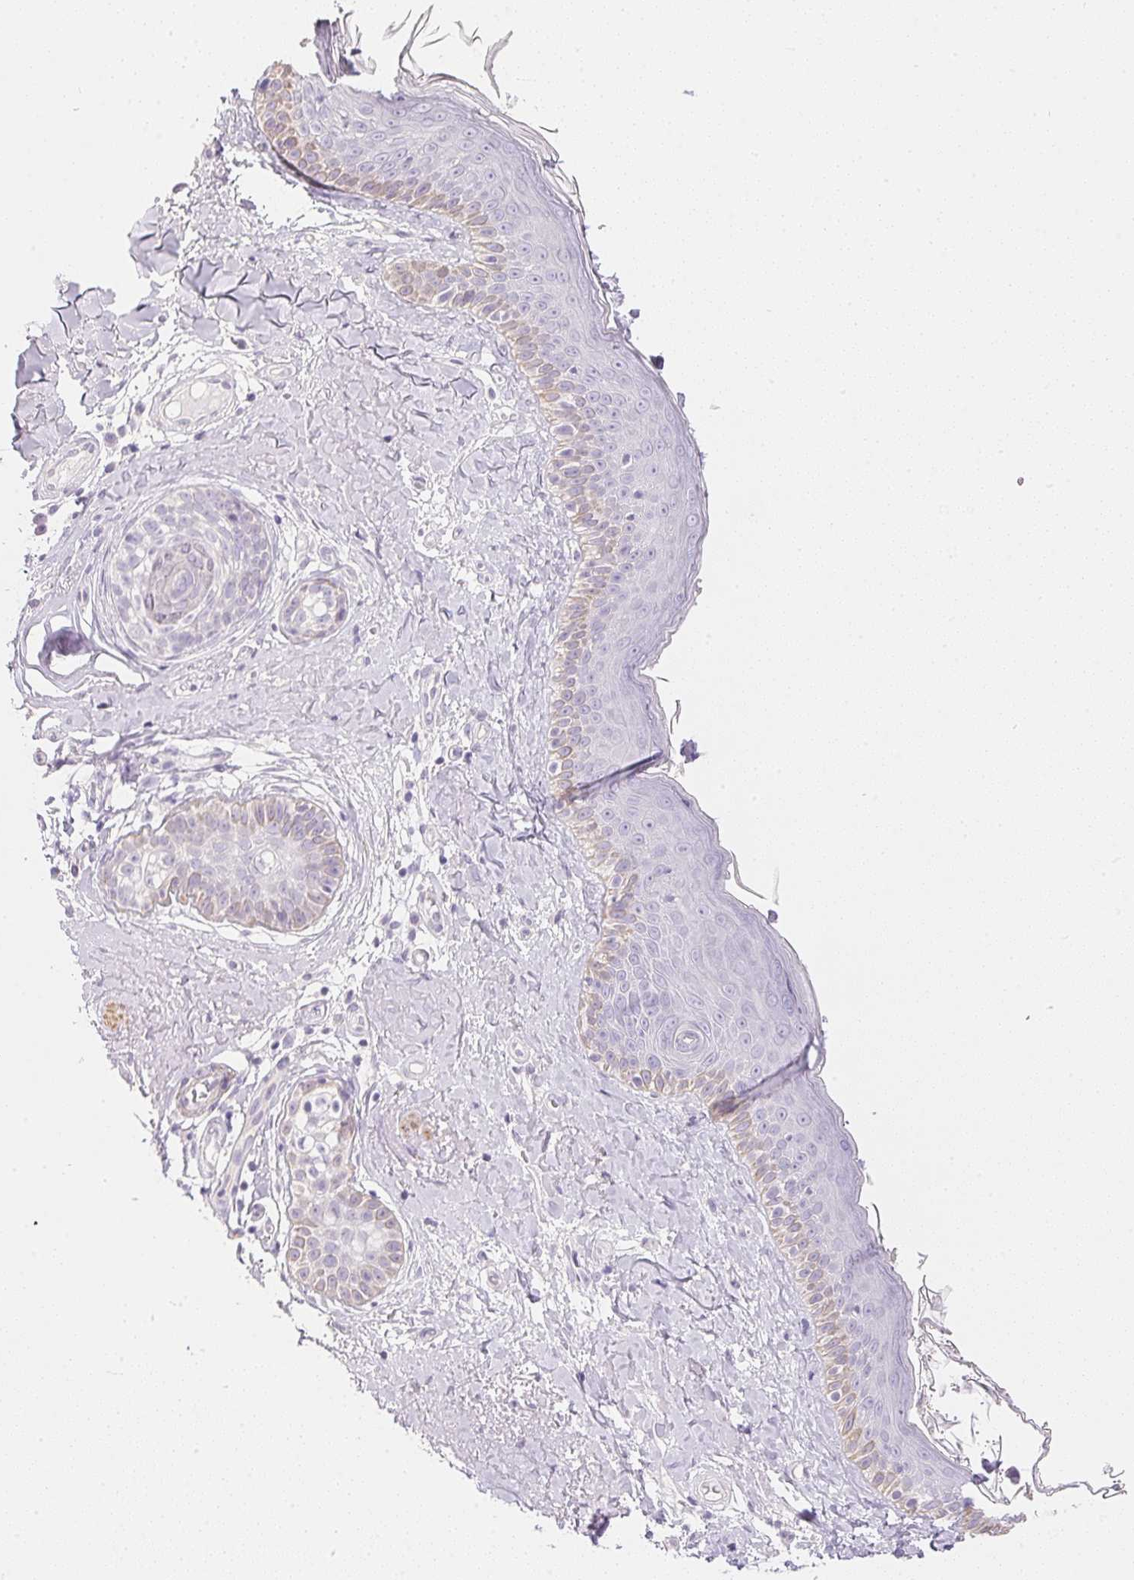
{"staining": {"intensity": "negative", "quantity": "none", "location": "none"}, "tissue": "skin", "cell_type": "Fibroblasts", "image_type": "normal", "snomed": [{"axis": "morphology", "description": "Normal tissue, NOS"}, {"axis": "topography", "description": "Skin"}], "caption": "Fibroblasts show no significant expression in benign skin. Nuclei are stained in blue.", "gene": "KCNE2", "patient": {"sex": "male", "age": 73}}